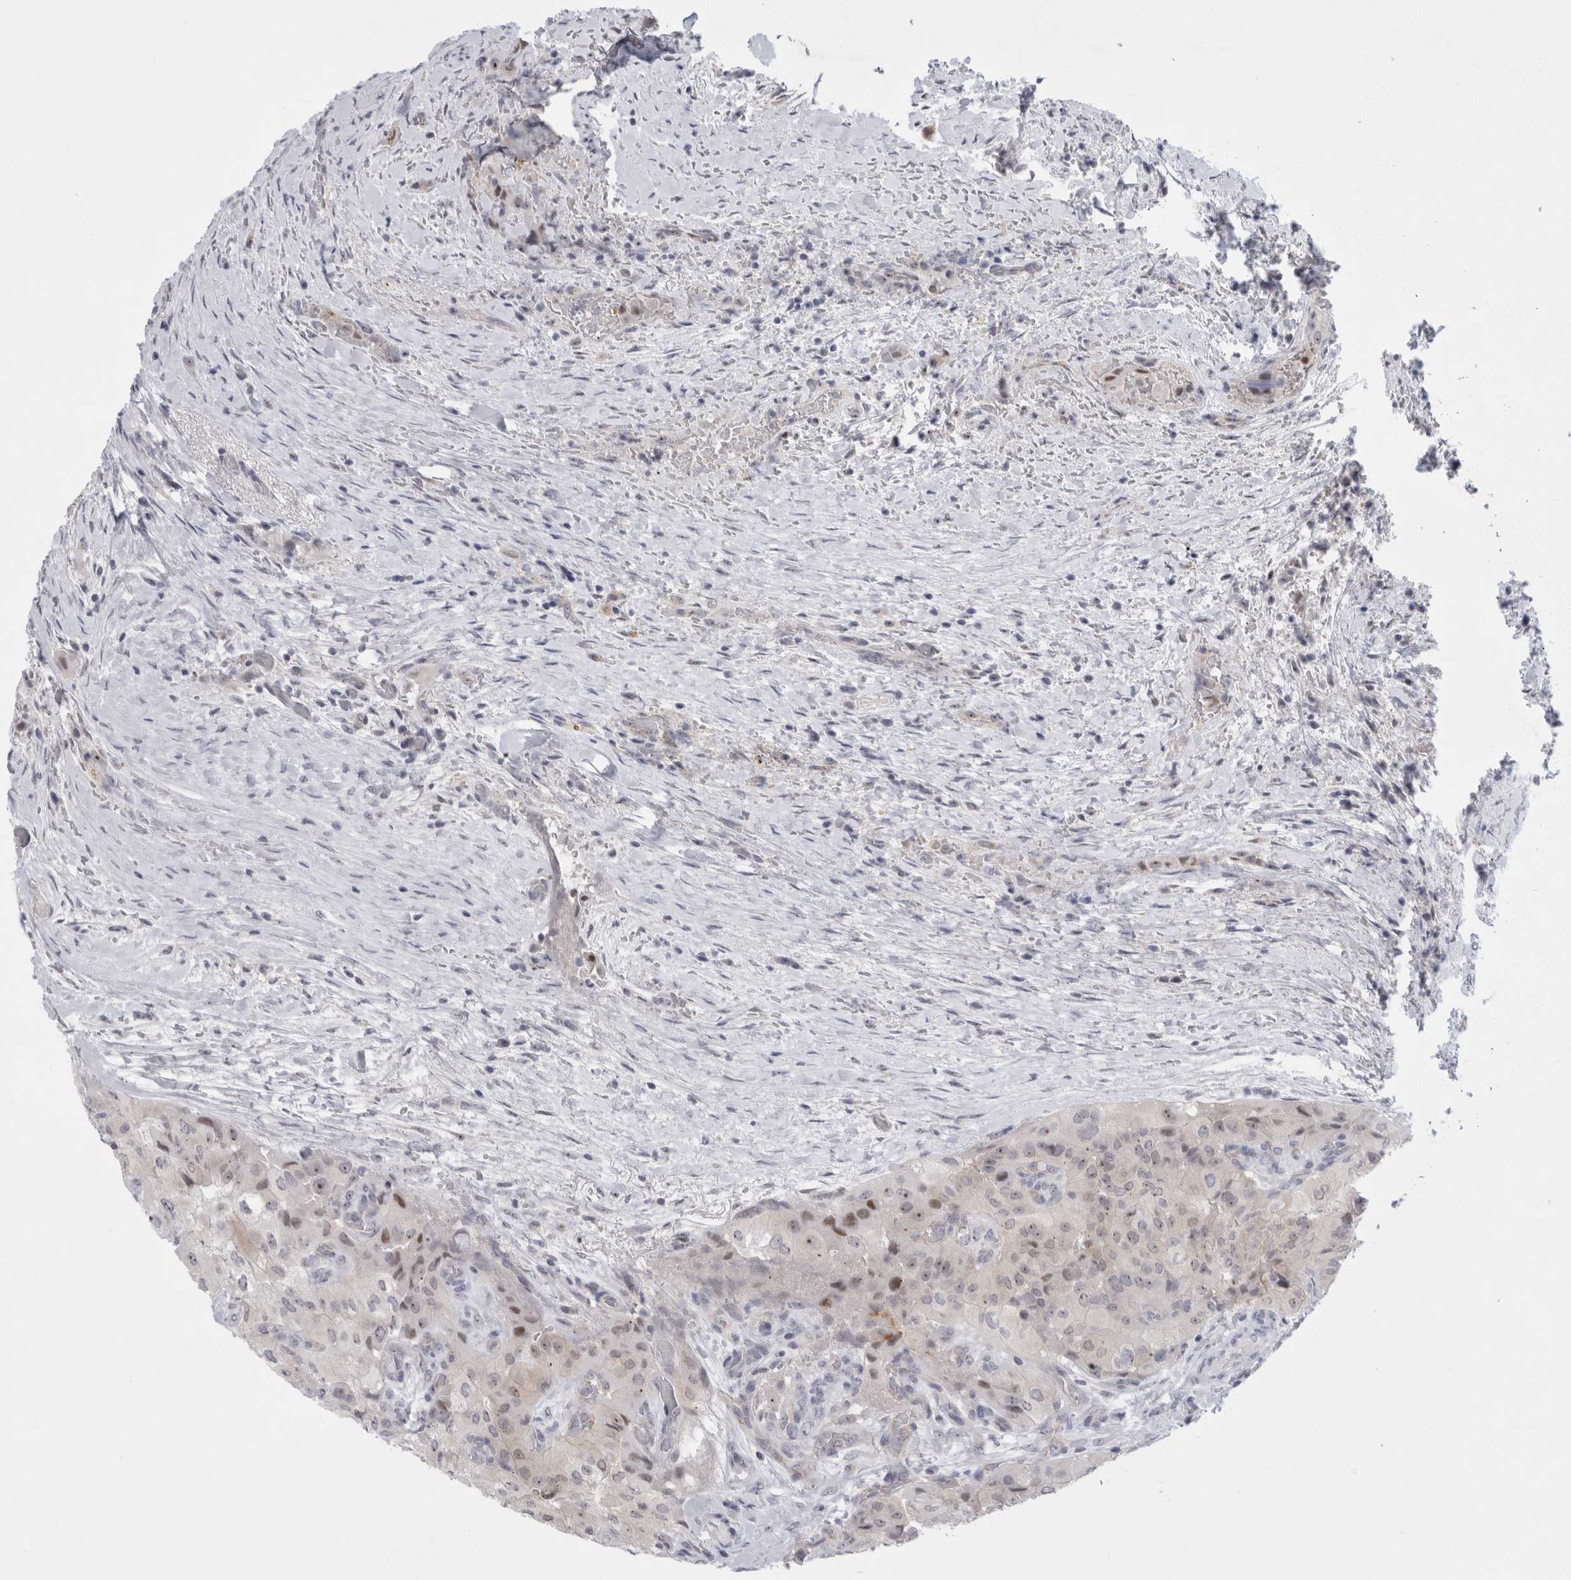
{"staining": {"intensity": "weak", "quantity": "25%-75%", "location": "nuclear"}, "tissue": "thyroid cancer", "cell_type": "Tumor cells", "image_type": "cancer", "snomed": [{"axis": "morphology", "description": "Papillary adenocarcinoma, NOS"}, {"axis": "topography", "description": "Thyroid gland"}], "caption": "Papillary adenocarcinoma (thyroid) was stained to show a protein in brown. There is low levels of weak nuclear positivity in about 25%-75% of tumor cells.", "gene": "CERS5", "patient": {"sex": "female", "age": 59}}